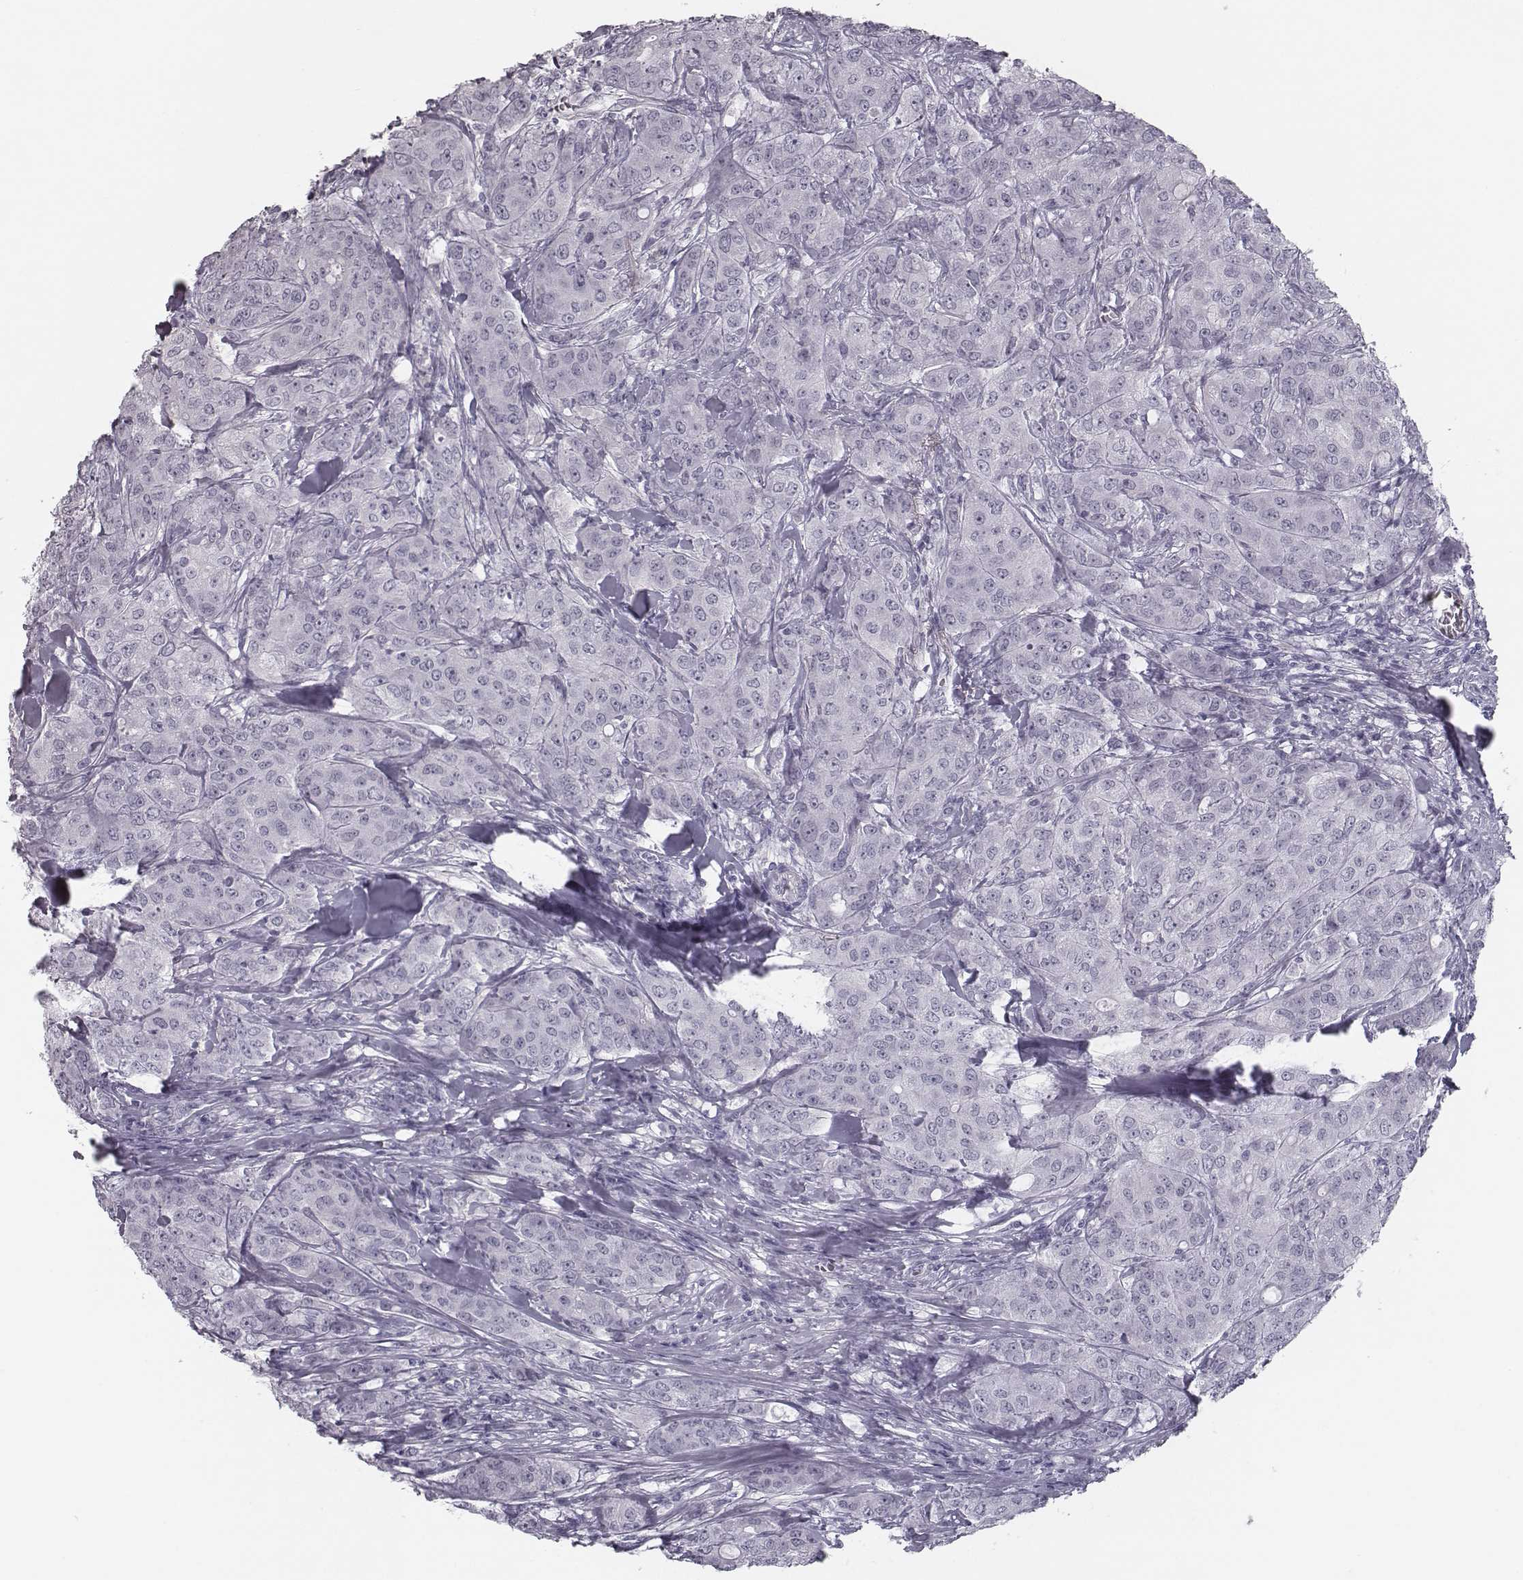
{"staining": {"intensity": "negative", "quantity": "none", "location": "none"}, "tissue": "breast cancer", "cell_type": "Tumor cells", "image_type": "cancer", "snomed": [{"axis": "morphology", "description": "Duct carcinoma"}, {"axis": "topography", "description": "Breast"}], "caption": "IHC of human breast cancer (invasive ductal carcinoma) exhibits no staining in tumor cells. (Stains: DAB (3,3'-diaminobenzidine) IHC with hematoxylin counter stain, Microscopy: brightfield microscopy at high magnification).", "gene": "SEPTIN14", "patient": {"sex": "female", "age": 43}}